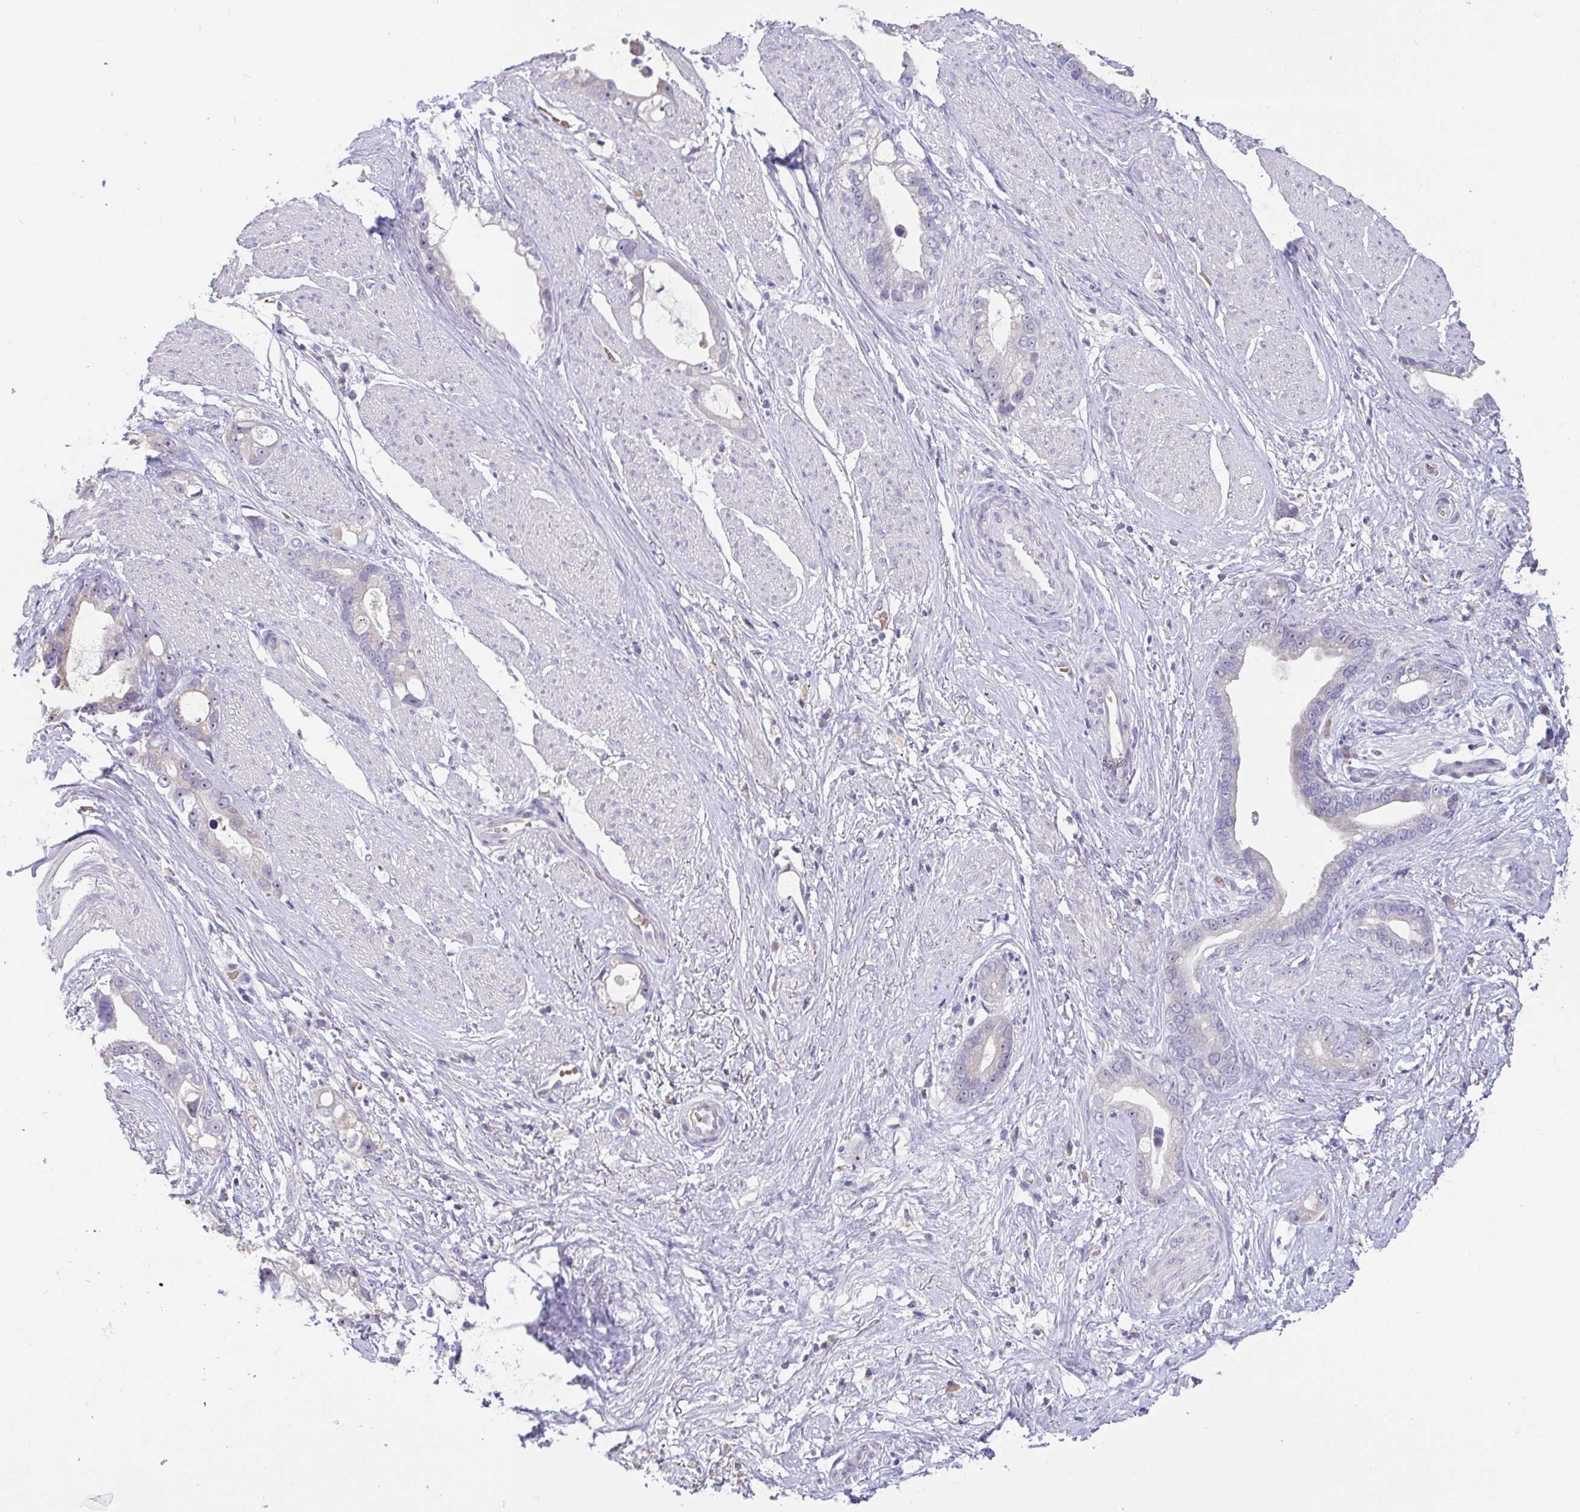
{"staining": {"intensity": "weak", "quantity": "<25%", "location": "cytoplasmic/membranous"}, "tissue": "stomach cancer", "cell_type": "Tumor cells", "image_type": "cancer", "snomed": [{"axis": "morphology", "description": "Adenocarcinoma, NOS"}, {"axis": "topography", "description": "Stomach"}], "caption": "This is a micrograph of immunohistochemistry staining of adenocarcinoma (stomach), which shows no staining in tumor cells.", "gene": "MYC", "patient": {"sex": "male", "age": 55}}